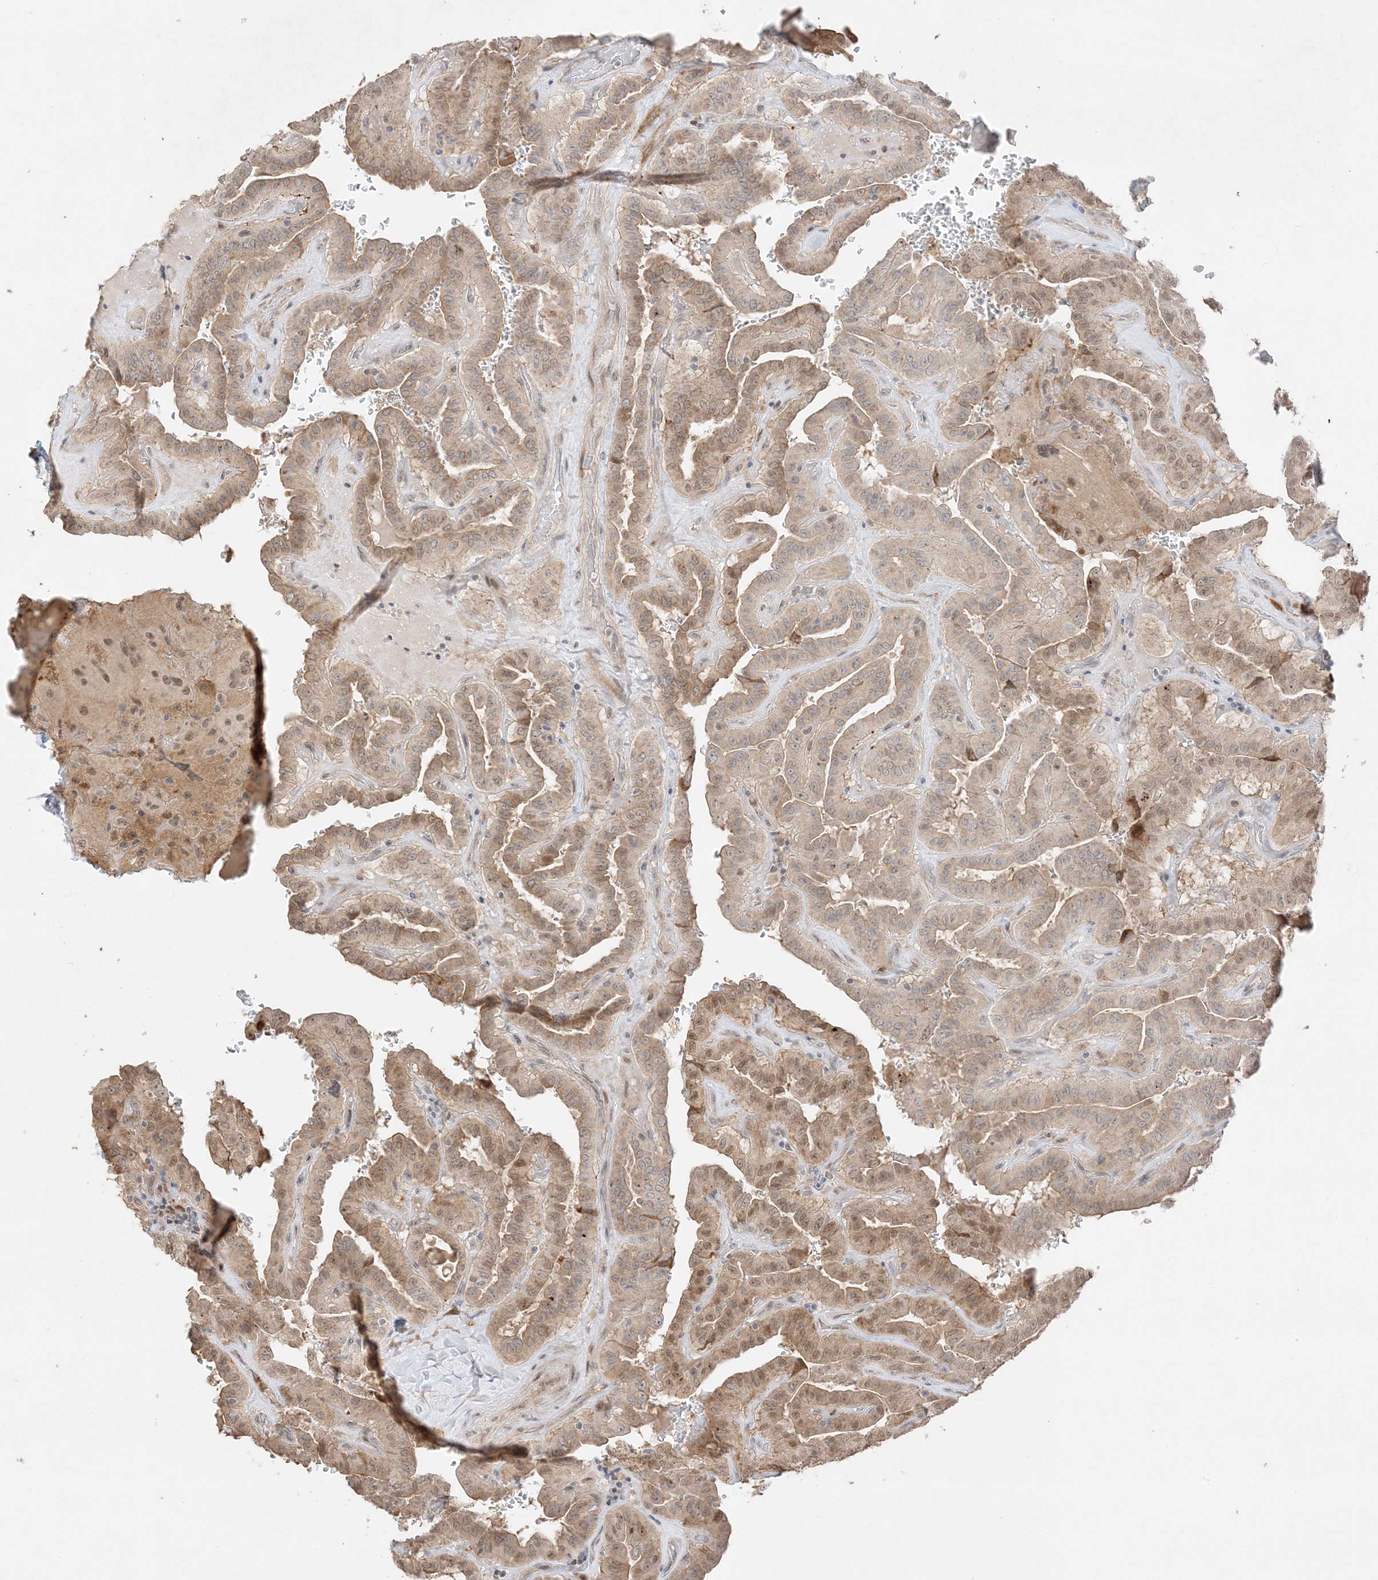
{"staining": {"intensity": "weak", "quantity": "25%-75%", "location": "cytoplasmic/membranous,nuclear"}, "tissue": "thyroid cancer", "cell_type": "Tumor cells", "image_type": "cancer", "snomed": [{"axis": "morphology", "description": "Papillary adenocarcinoma, NOS"}, {"axis": "topography", "description": "Thyroid gland"}], "caption": "A high-resolution micrograph shows immunohistochemistry staining of thyroid cancer, which demonstrates weak cytoplasmic/membranous and nuclear expression in about 25%-75% of tumor cells. Using DAB (3,3'-diaminobenzidine) (brown) and hematoxylin (blue) stains, captured at high magnification using brightfield microscopy.", "gene": "ZBTB41", "patient": {"sex": "male", "age": 77}}